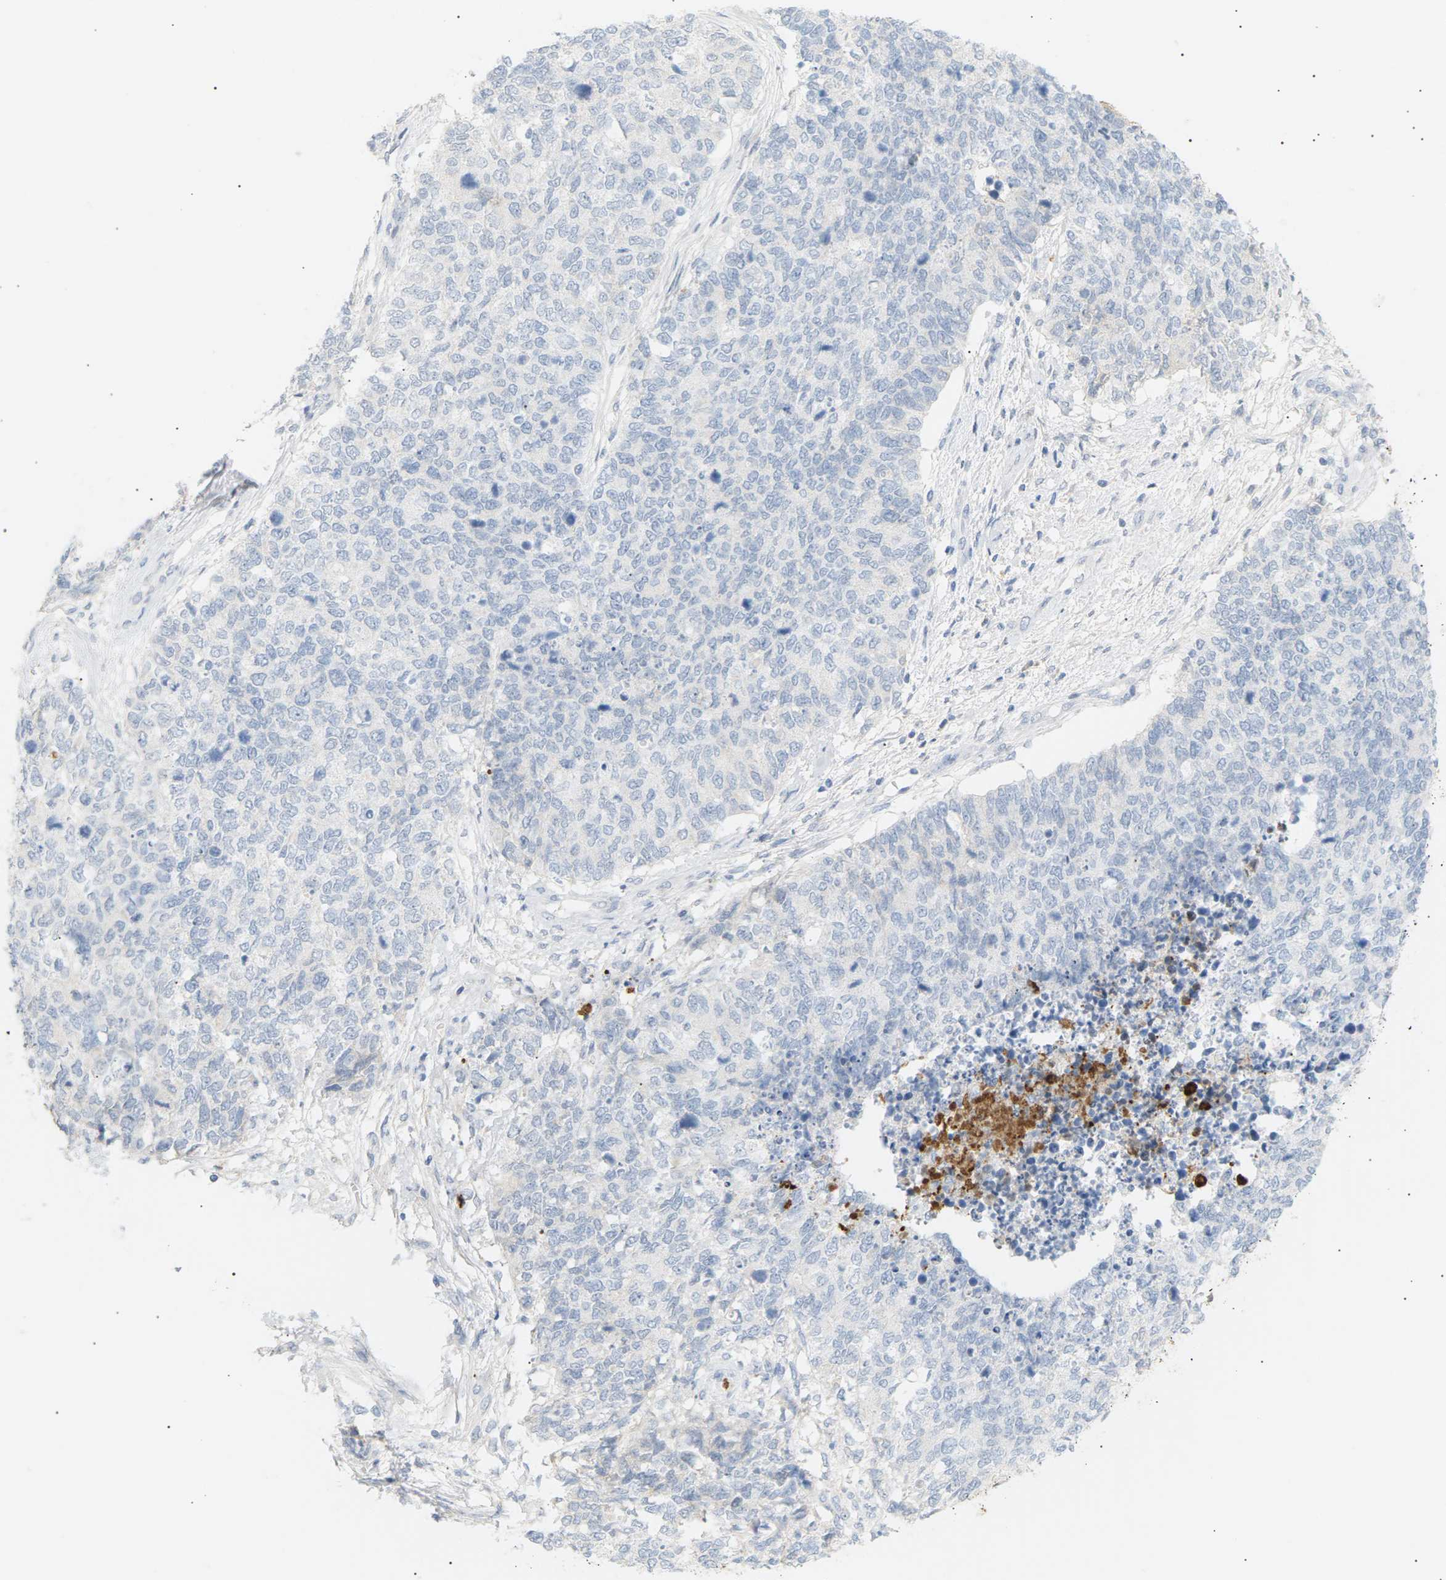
{"staining": {"intensity": "negative", "quantity": "none", "location": "none"}, "tissue": "cervical cancer", "cell_type": "Tumor cells", "image_type": "cancer", "snomed": [{"axis": "morphology", "description": "Squamous cell carcinoma, NOS"}, {"axis": "topography", "description": "Cervix"}], "caption": "This is a image of IHC staining of cervical cancer (squamous cell carcinoma), which shows no expression in tumor cells.", "gene": "CLU", "patient": {"sex": "female", "age": 63}}